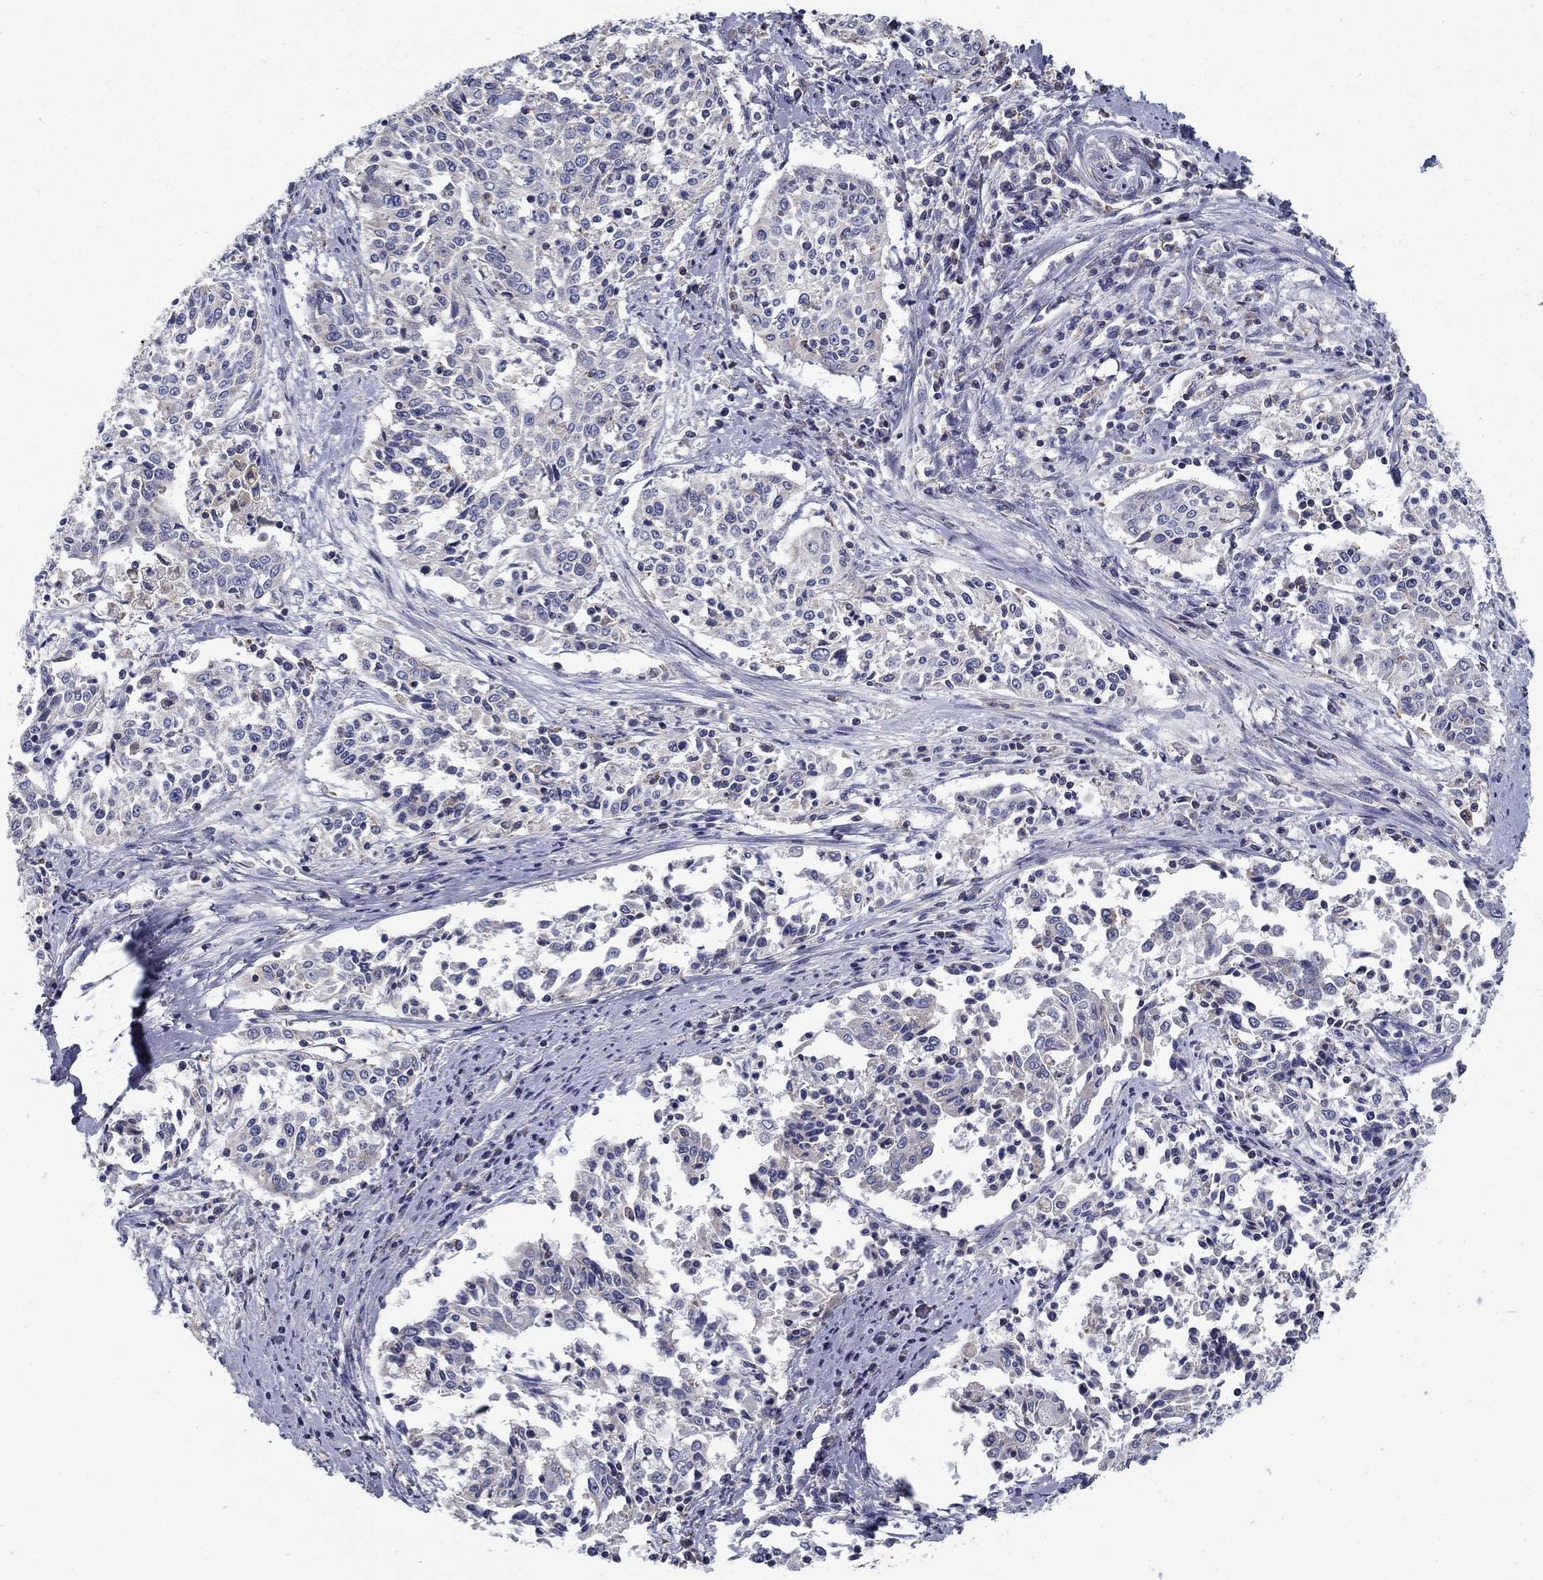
{"staining": {"intensity": "negative", "quantity": "none", "location": "none"}, "tissue": "cervical cancer", "cell_type": "Tumor cells", "image_type": "cancer", "snomed": [{"axis": "morphology", "description": "Squamous cell carcinoma, NOS"}, {"axis": "topography", "description": "Cervix"}], "caption": "Protein analysis of squamous cell carcinoma (cervical) displays no significant expression in tumor cells.", "gene": "NME5", "patient": {"sex": "female", "age": 41}}